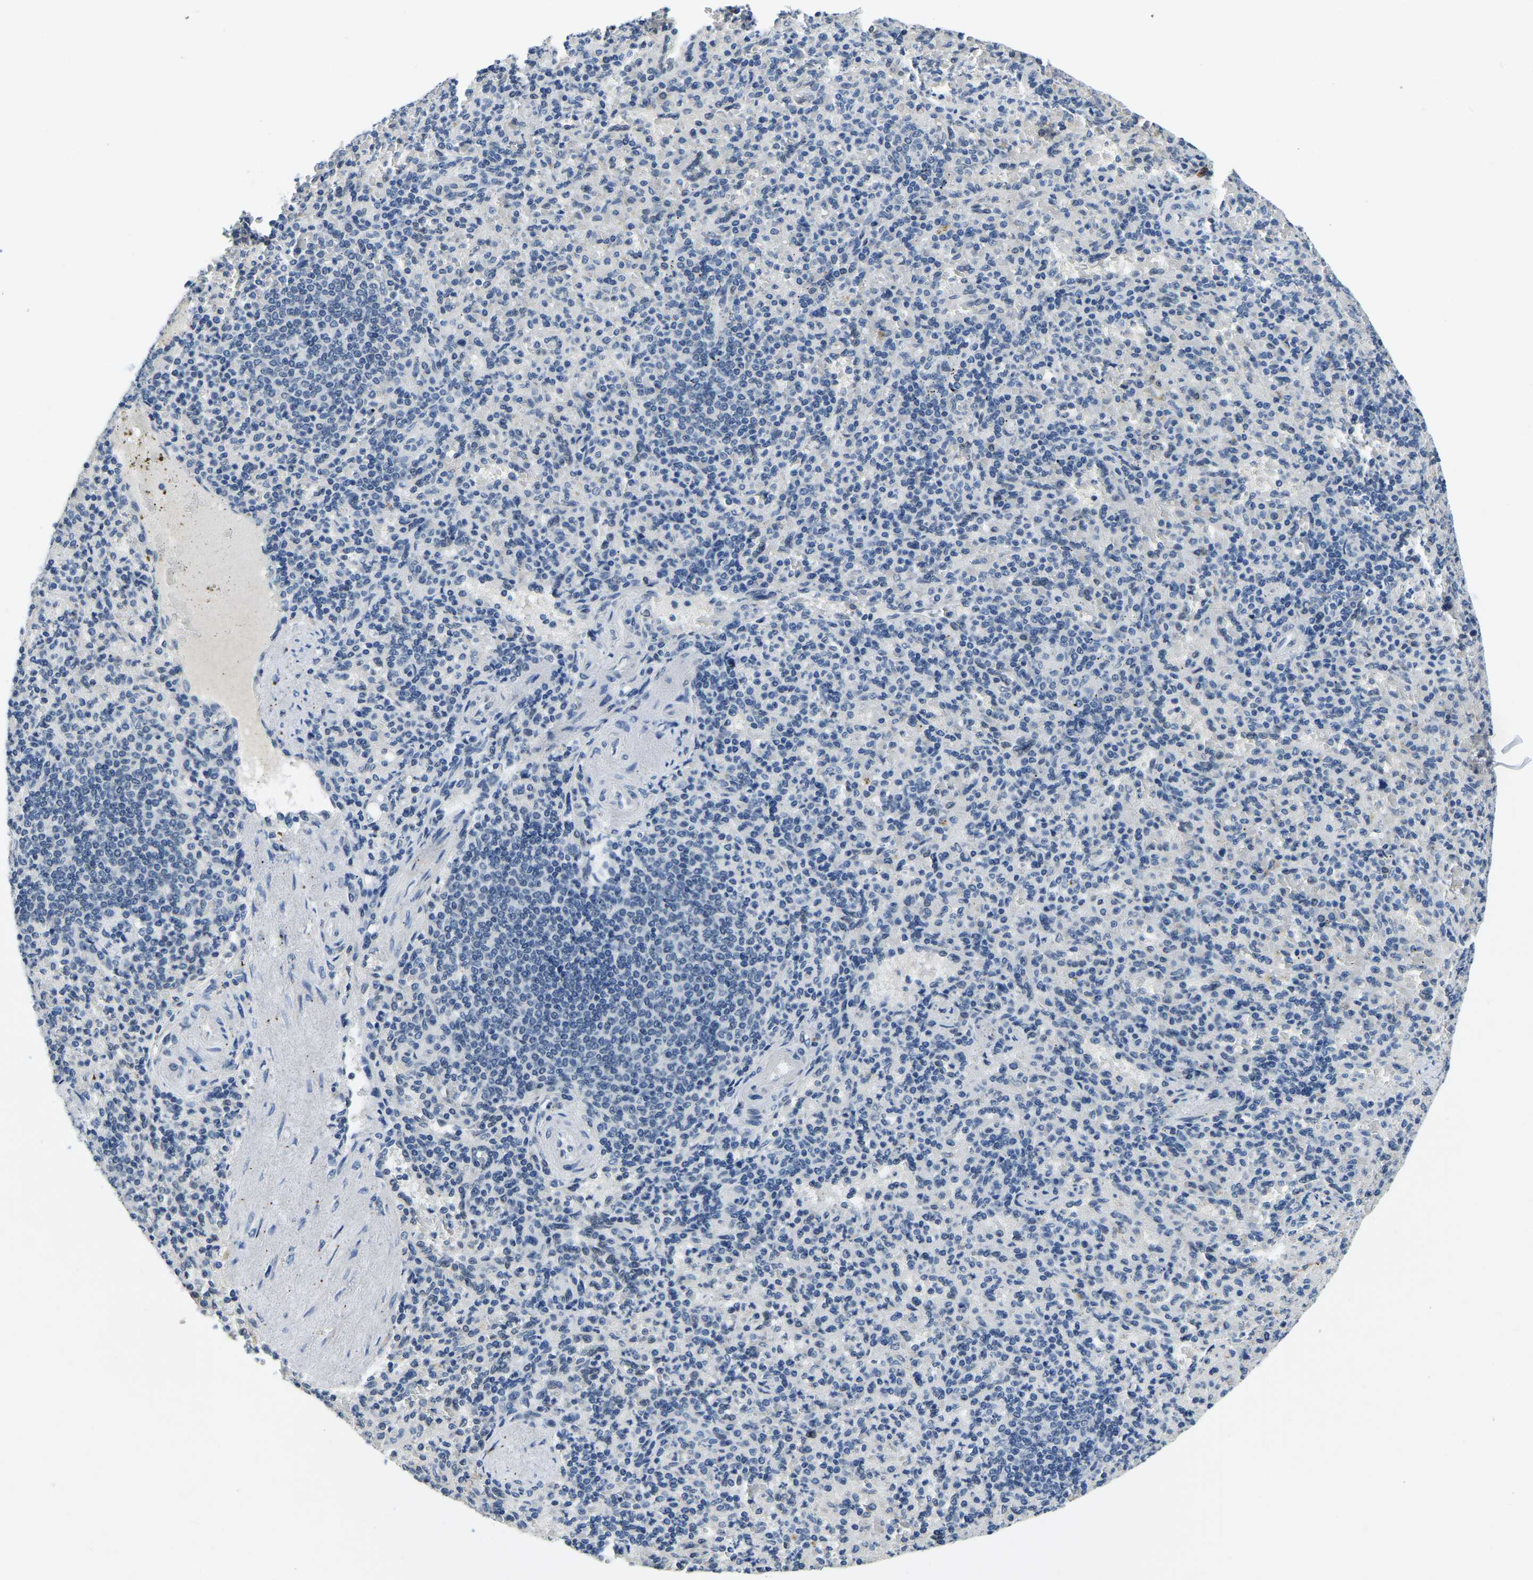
{"staining": {"intensity": "negative", "quantity": "none", "location": "none"}, "tissue": "spleen", "cell_type": "Cells in red pulp", "image_type": "normal", "snomed": [{"axis": "morphology", "description": "Normal tissue, NOS"}, {"axis": "topography", "description": "Spleen"}], "caption": "This is a image of immunohistochemistry (IHC) staining of benign spleen, which shows no staining in cells in red pulp.", "gene": "RANBP2", "patient": {"sex": "female", "age": 74}}